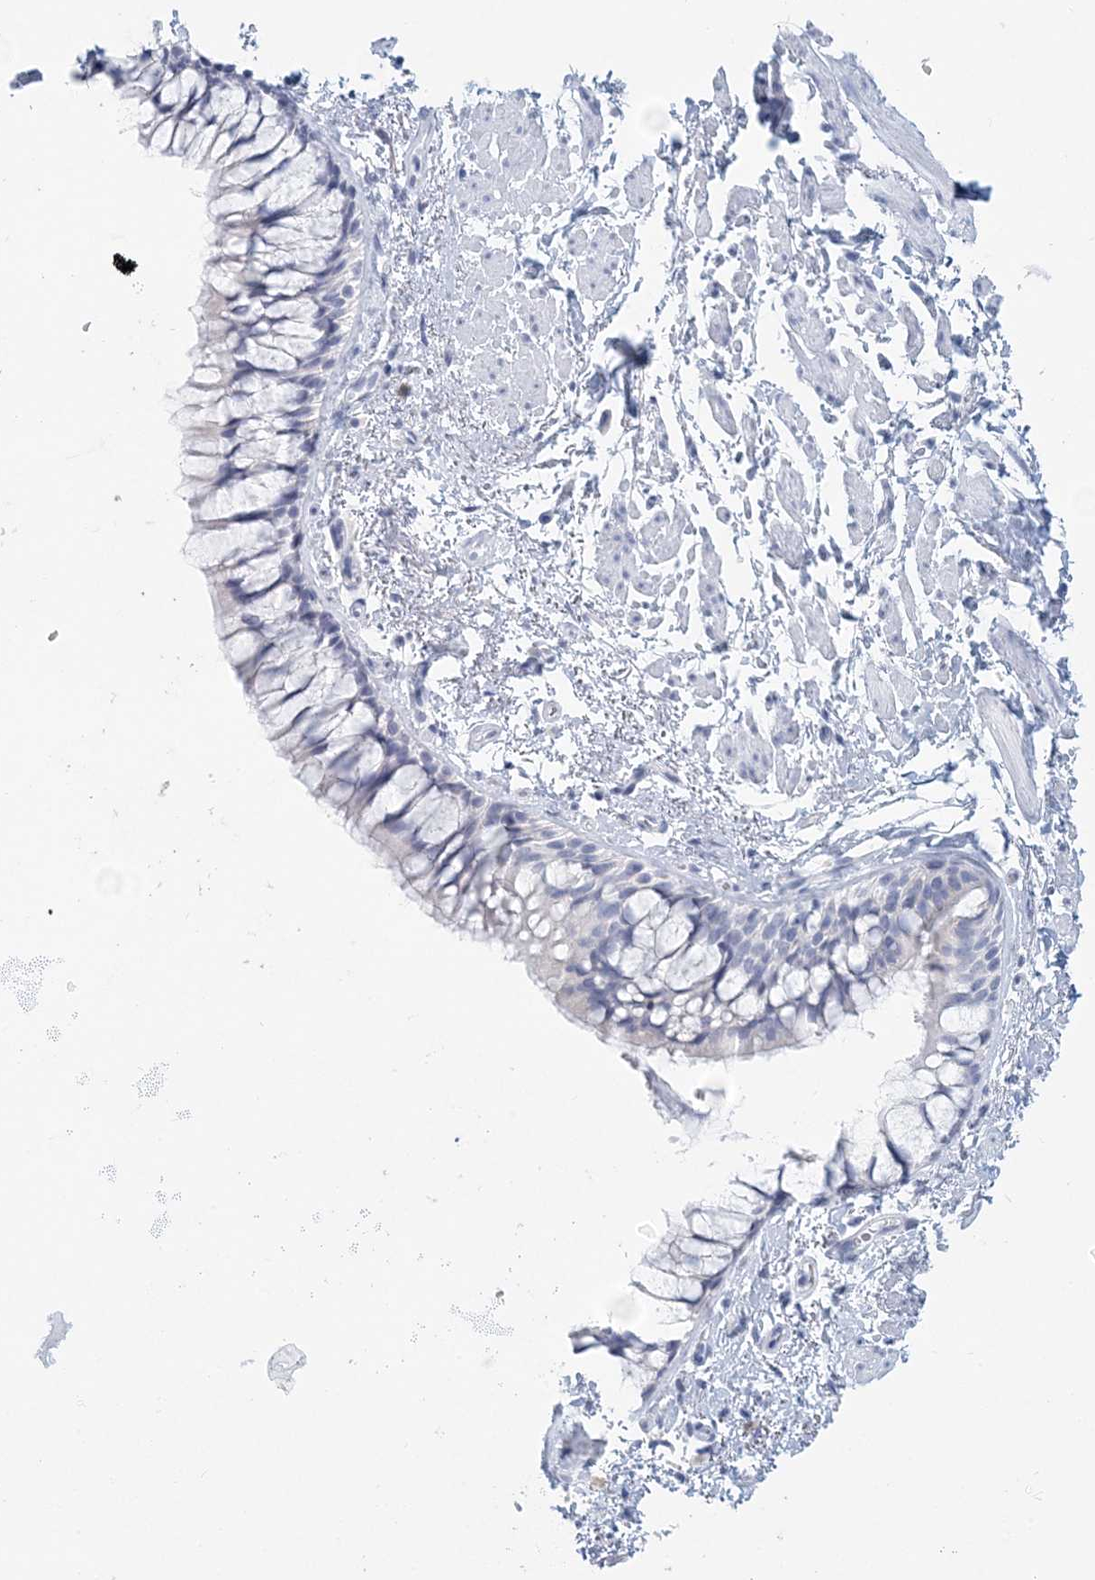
{"staining": {"intensity": "negative", "quantity": "none", "location": "none"}, "tissue": "bronchus", "cell_type": "Respiratory epithelial cells", "image_type": "normal", "snomed": [{"axis": "morphology", "description": "Normal tissue, NOS"}, {"axis": "topography", "description": "Cartilage tissue"}, {"axis": "topography", "description": "Bronchus"}], "caption": "High power microscopy histopathology image of an immunohistochemistry (IHC) image of normal bronchus, revealing no significant expression in respiratory epithelial cells.", "gene": "CSN1S1", "patient": {"sex": "female", "age": 73}}